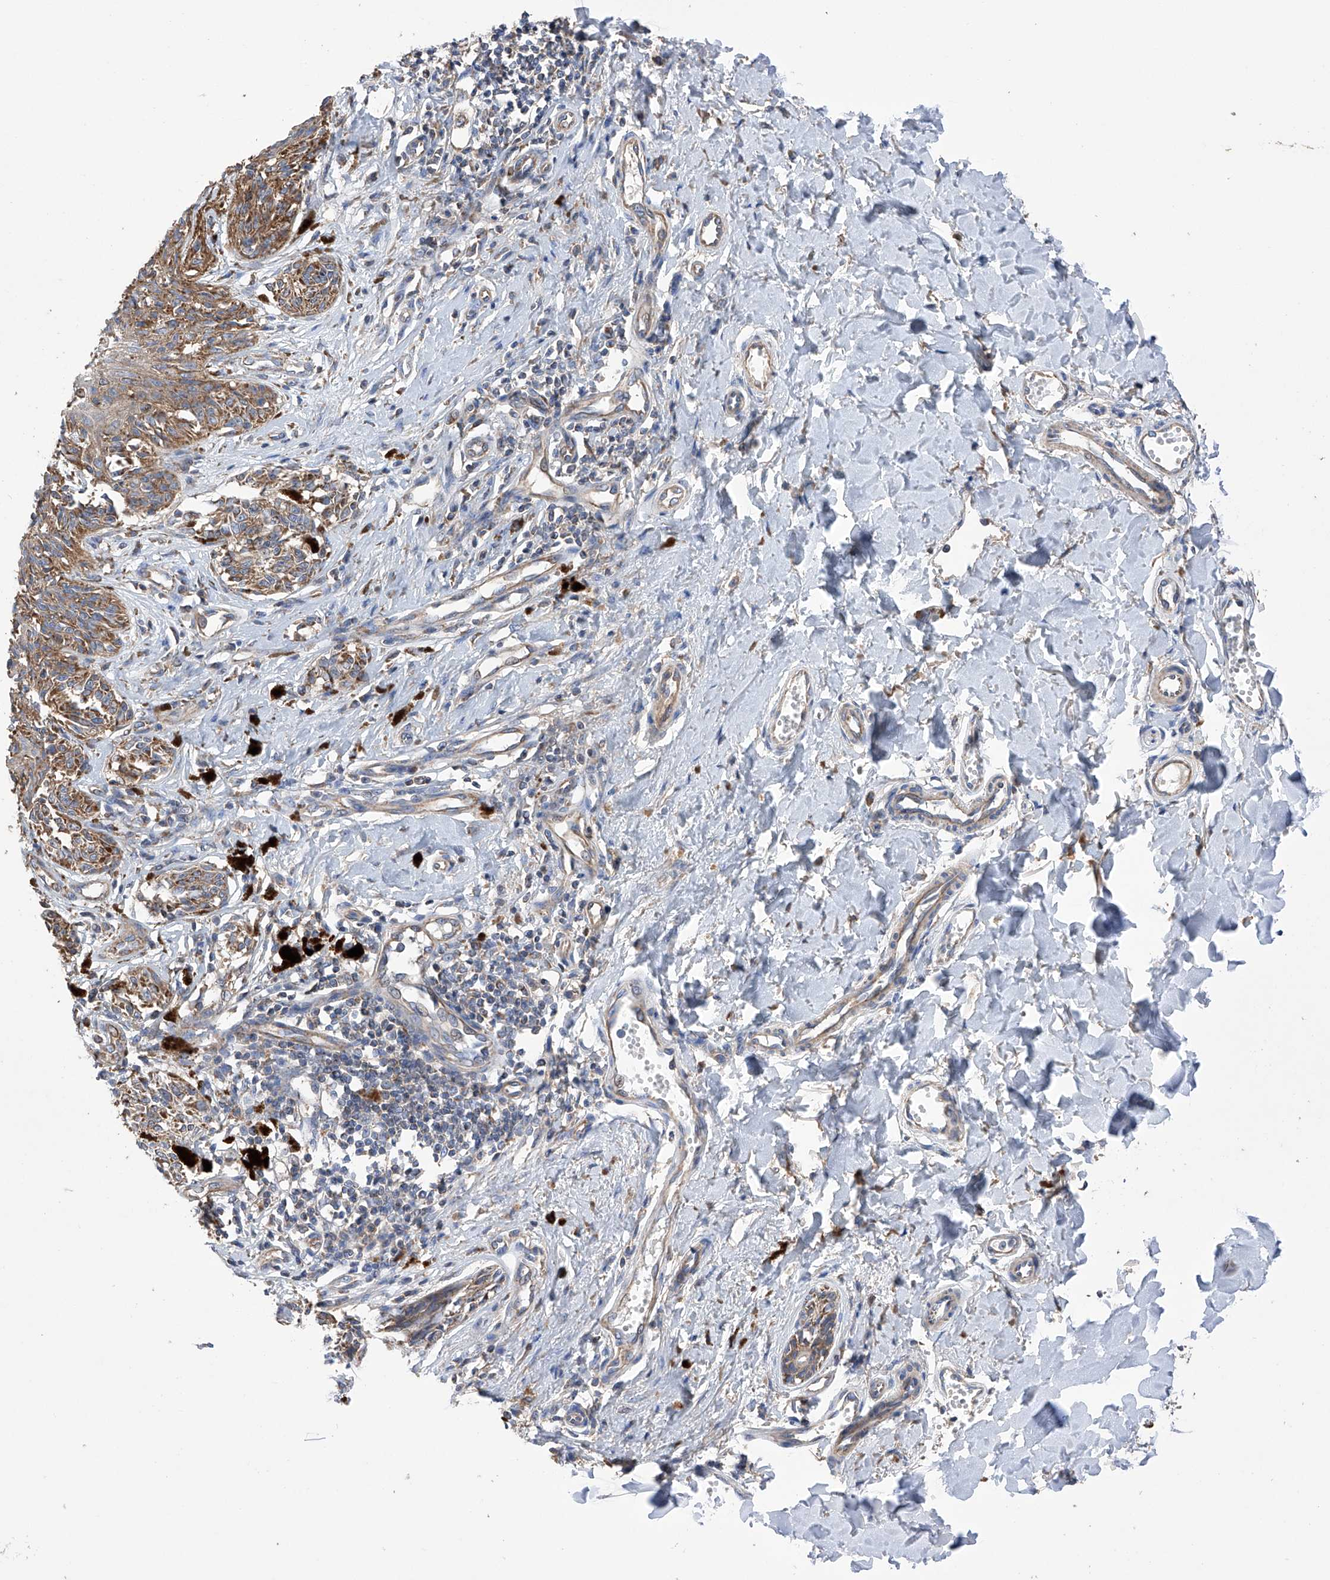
{"staining": {"intensity": "moderate", "quantity": ">75%", "location": "cytoplasmic/membranous"}, "tissue": "melanoma", "cell_type": "Tumor cells", "image_type": "cancer", "snomed": [{"axis": "morphology", "description": "Malignant melanoma, NOS"}, {"axis": "topography", "description": "Skin"}], "caption": "The micrograph shows staining of malignant melanoma, revealing moderate cytoplasmic/membranous protein positivity (brown color) within tumor cells.", "gene": "EFCAB2", "patient": {"sex": "male", "age": 53}}